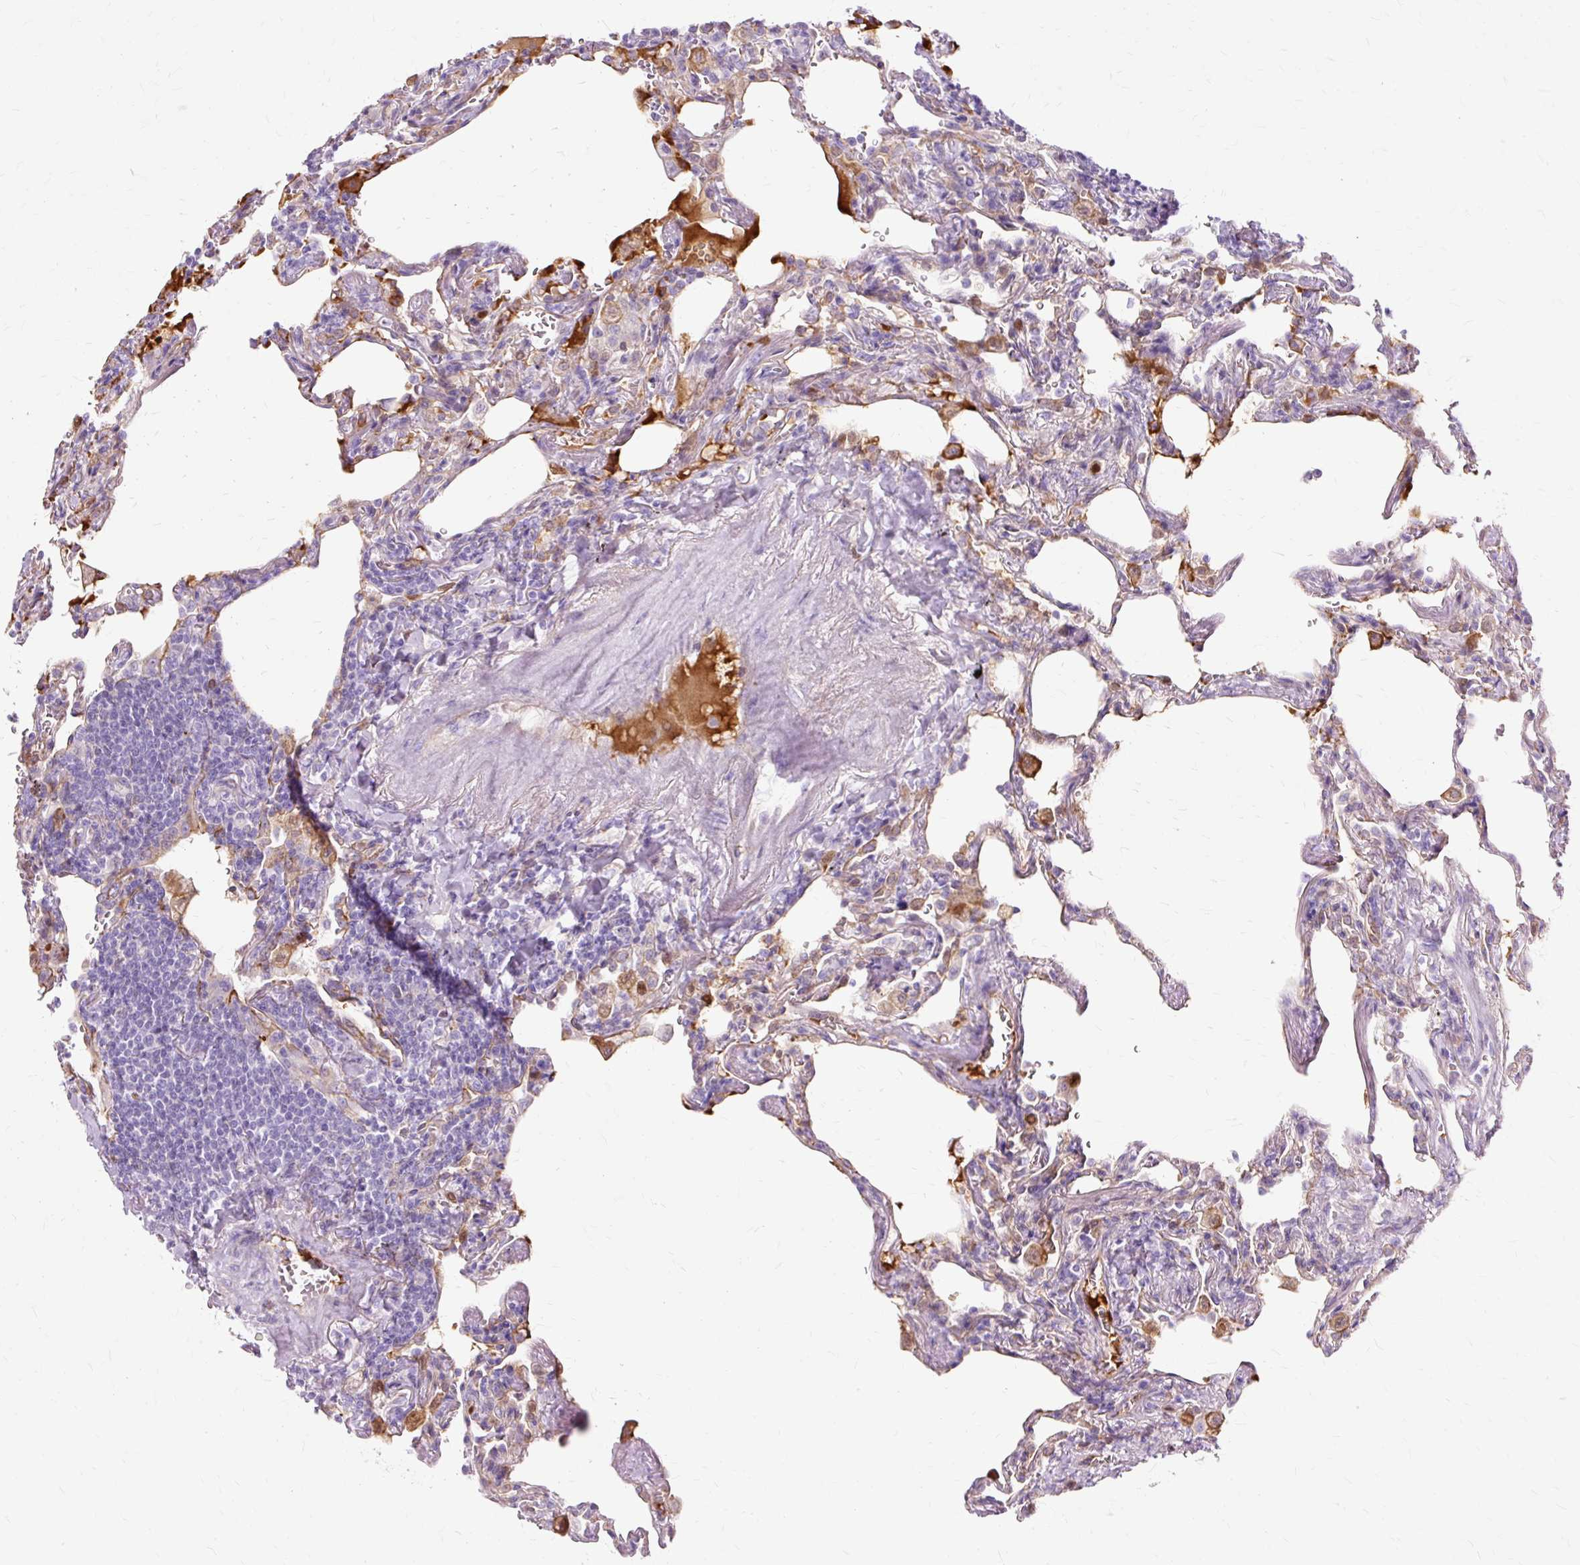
{"staining": {"intensity": "negative", "quantity": "none", "location": "none"}, "tissue": "lymphoma", "cell_type": "Tumor cells", "image_type": "cancer", "snomed": [{"axis": "morphology", "description": "Malignant lymphoma, non-Hodgkin's type, Low grade"}, {"axis": "topography", "description": "Lung"}], "caption": "Protein analysis of lymphoma shows no significant positivity in tumor cells.", "gene": "DCTN4", "patient": {"sex": "female", "age": 71}}